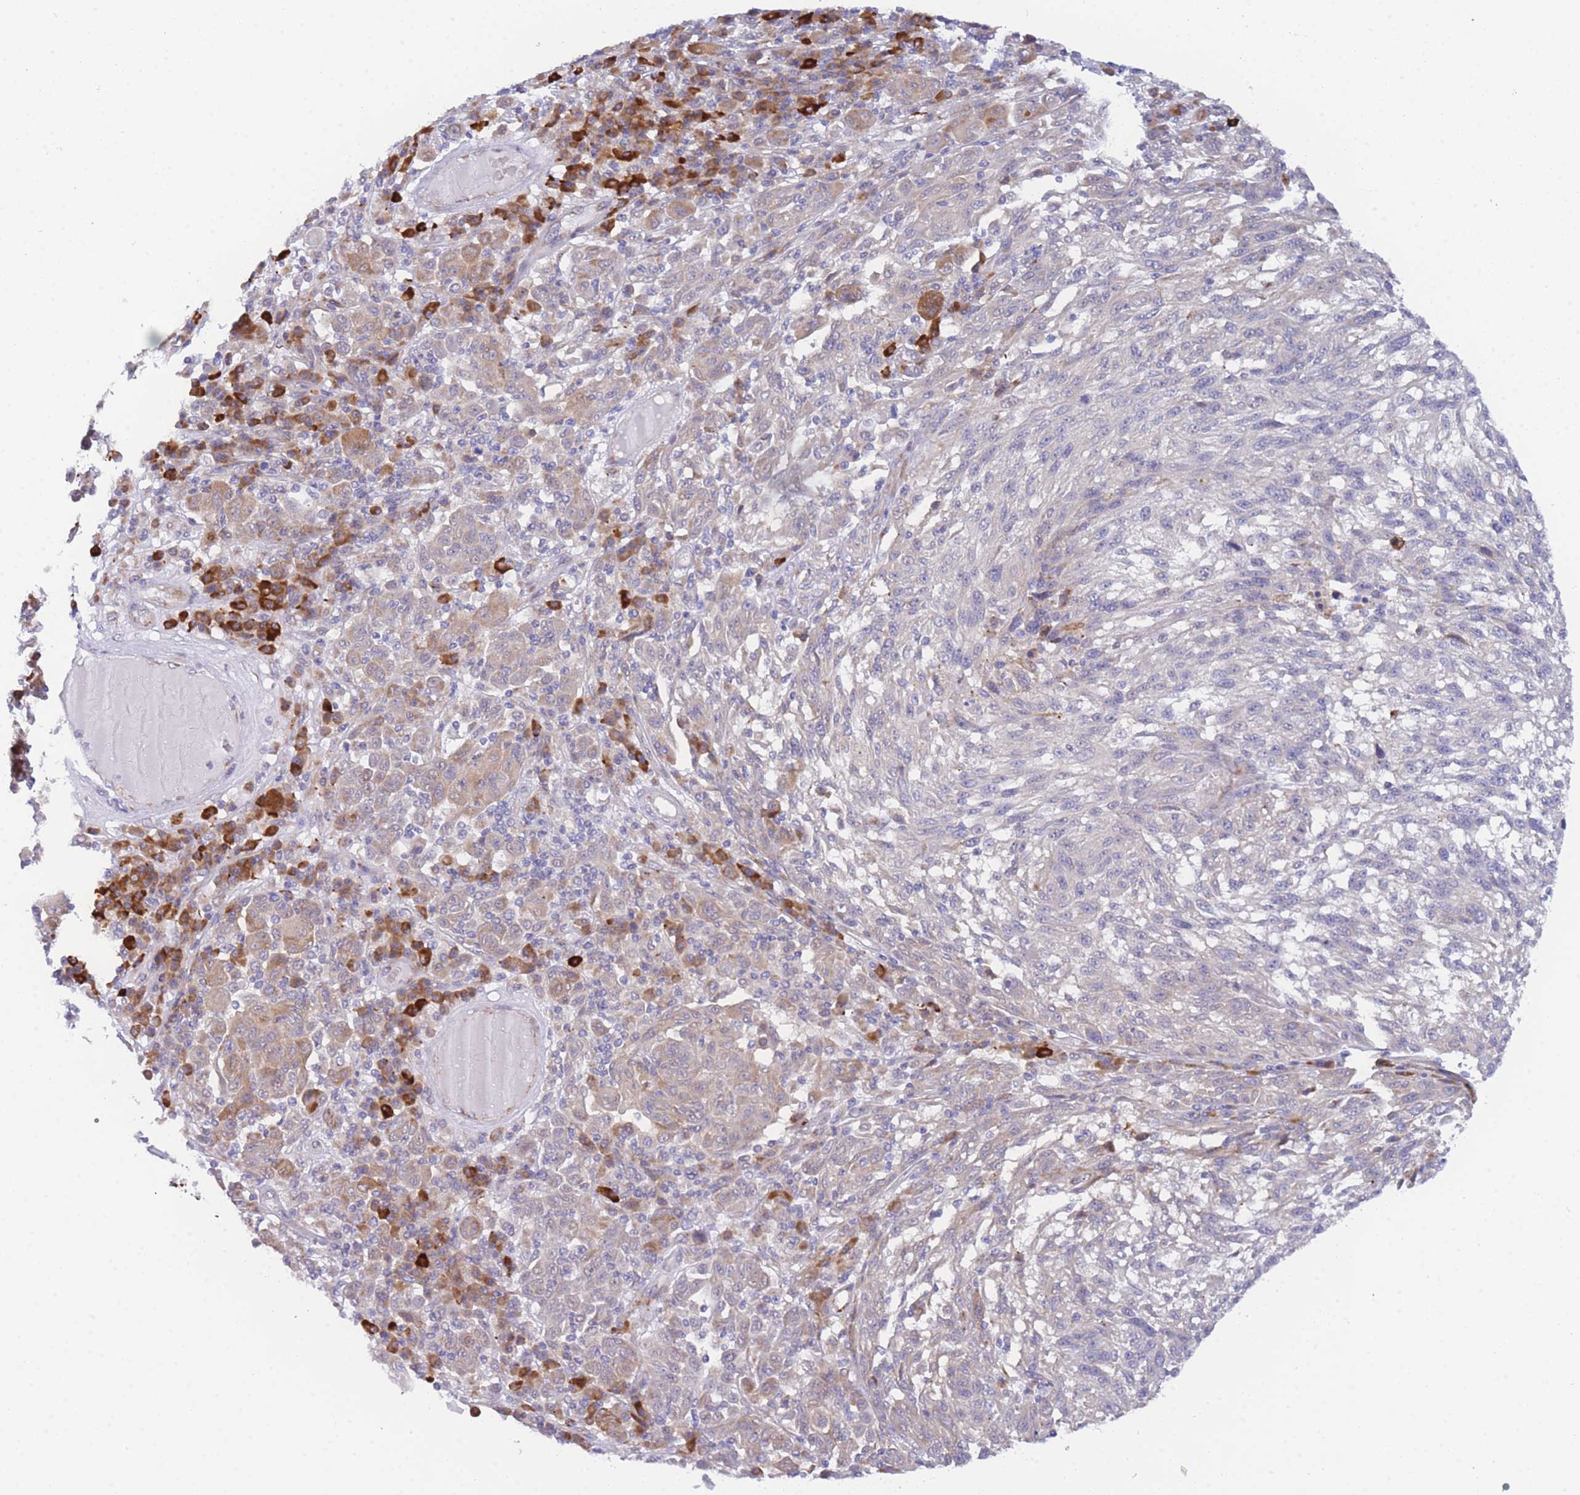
{"staining": {"intensity": "negative", "quantity": "none", "location": "none"}, "tissue": "melanoma", "cell_type": "Tumor cells", "image_type": "cancer", "snomed": [{"axis": "morphology", "description": "Malignant melanoma, NOS"}, {"axis": "topography", "description": "Skin"}], "caption": "There is no significant staining in tumor cells of malignant melanoma.", "gene": "ZNF510", "patient": {"sex": "male", "age": 53}}